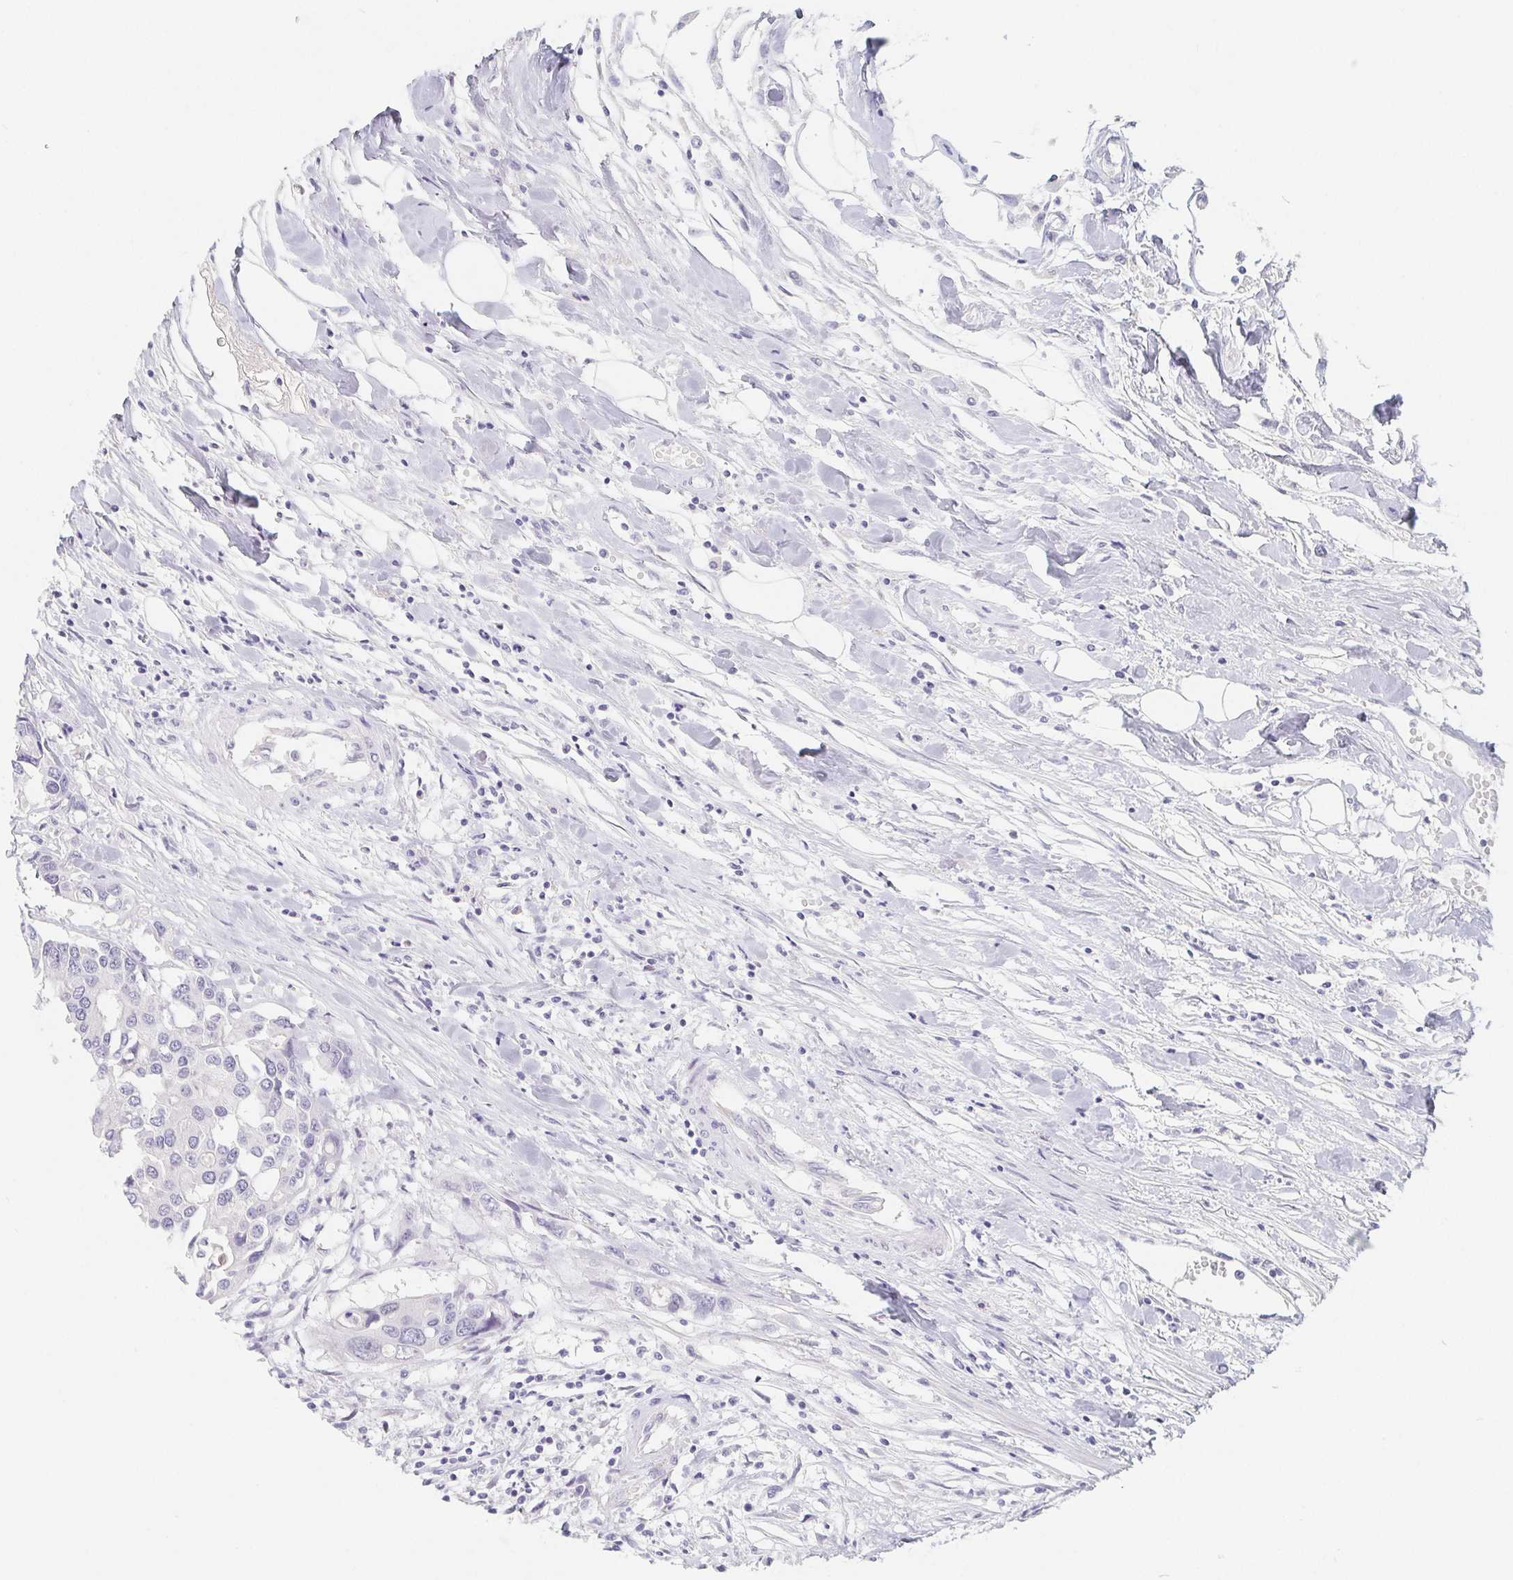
{"staining": {"intensity": "negative", "quantity": "none", "location": "none"}, "tissue": "colorectal cancer", "cell_type": "Tumor cells", "image_type": "cancer", "snomed": [{"axis": "morphology", "description": "Adenocarcinoma, NOS"}, {"axis": "topography", "description": "Colon"}], "caption": "DAB immunohistochemical staining of adenocarcinoma (colorectal) demonstrates no significant expression in tumor cells.", "gene": "GLIPR1L1", "patient": {"sex": "male", "age": 77}}